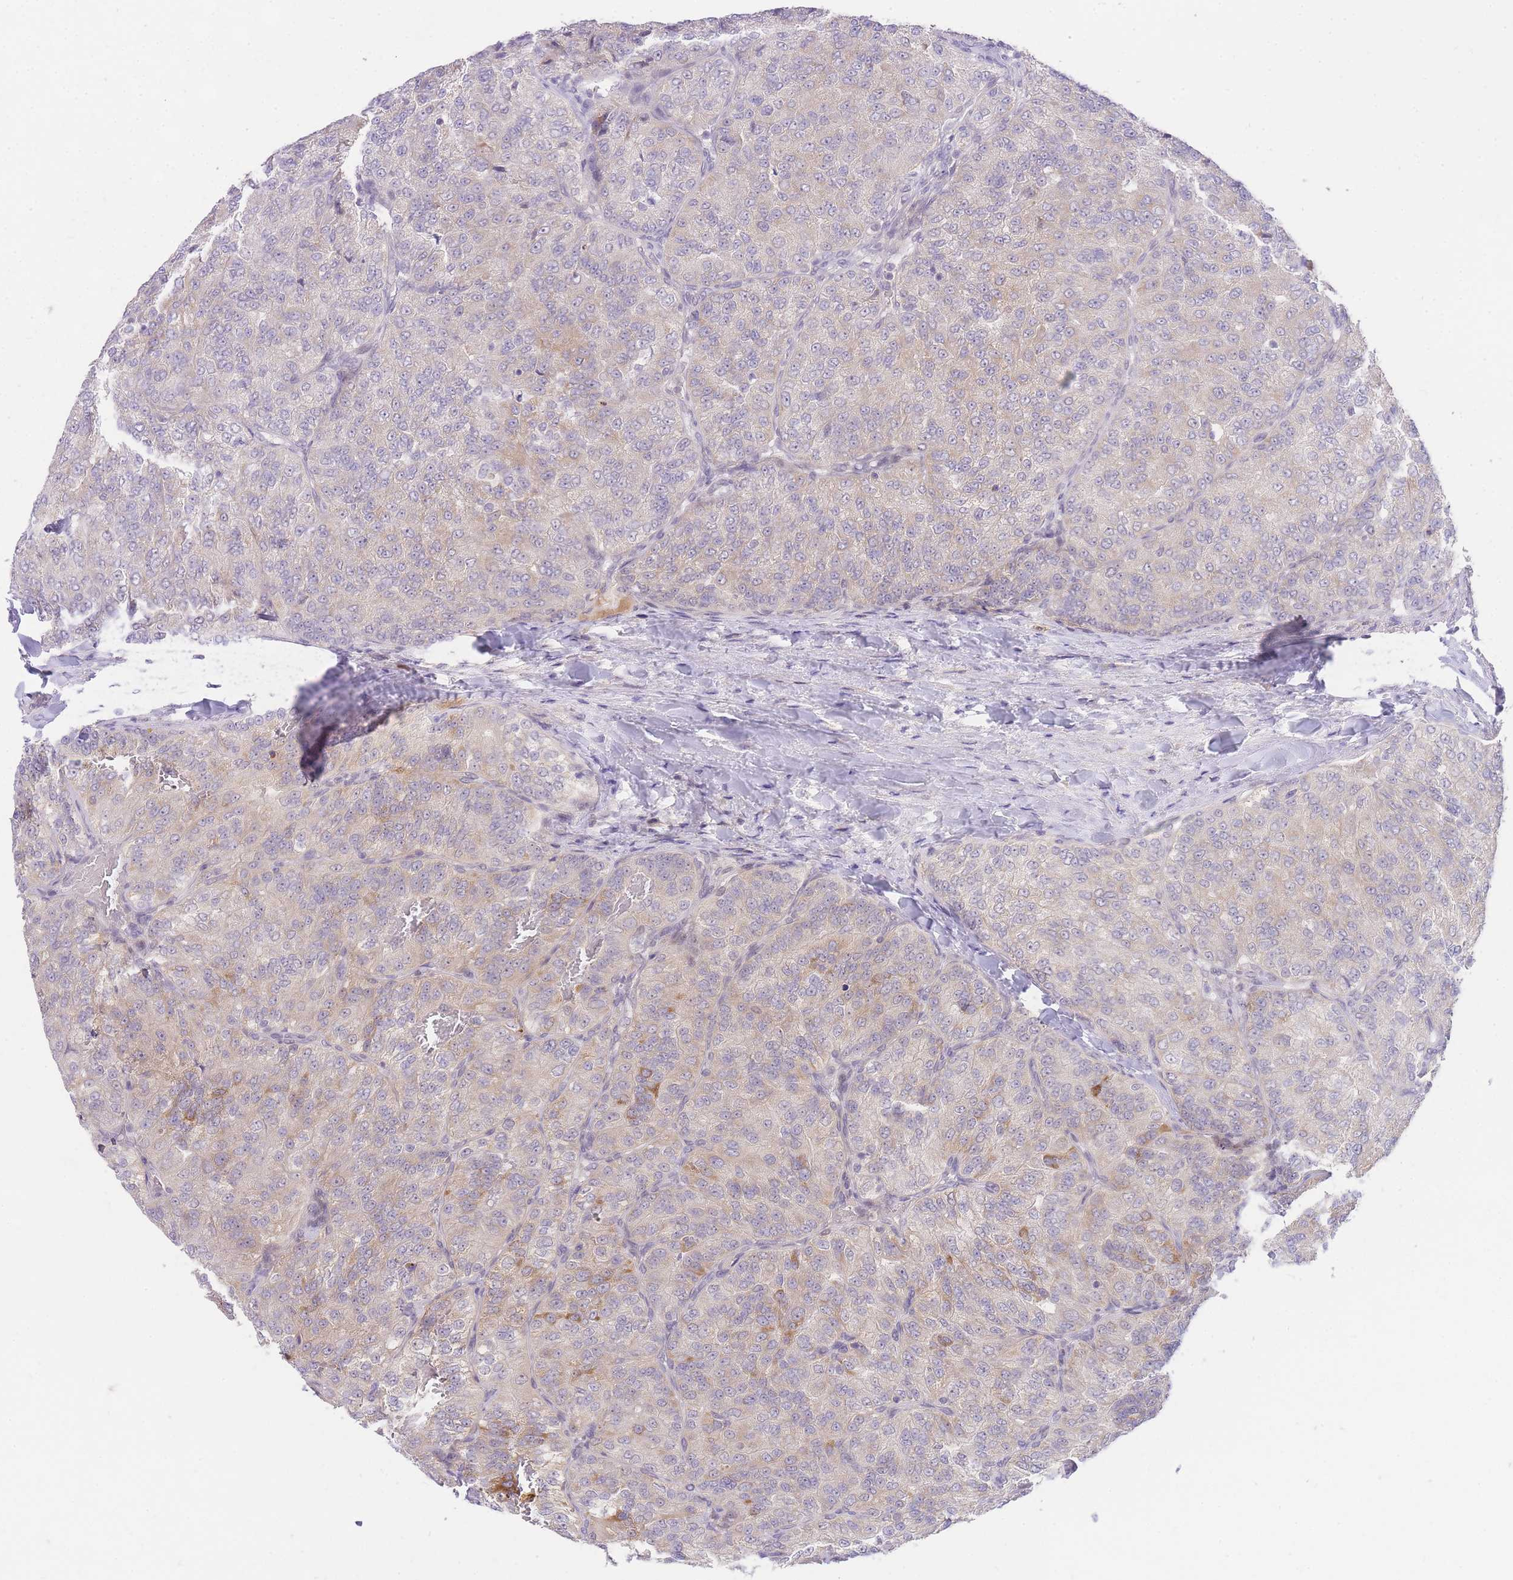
{"staining": {"intensity": "weak", "quantity": "<25%", "location": "cytoplasmic/membranous"}, "tissue": "renal cancer", "cell_type": "Tumor cells", "image_type": "cancer", "snomed": [{"axis": "morphology", "description": "Adenocarcinoma, NOS"}, {"axis": "topography", "description": "Kidney"}], "caption": "The photomicrograph demonstrates no significant positivity in tumor cells of adenocarcinoma (renal).", "gene": "SLC25A33", "patient": {"sex": "female", "age": 63}}